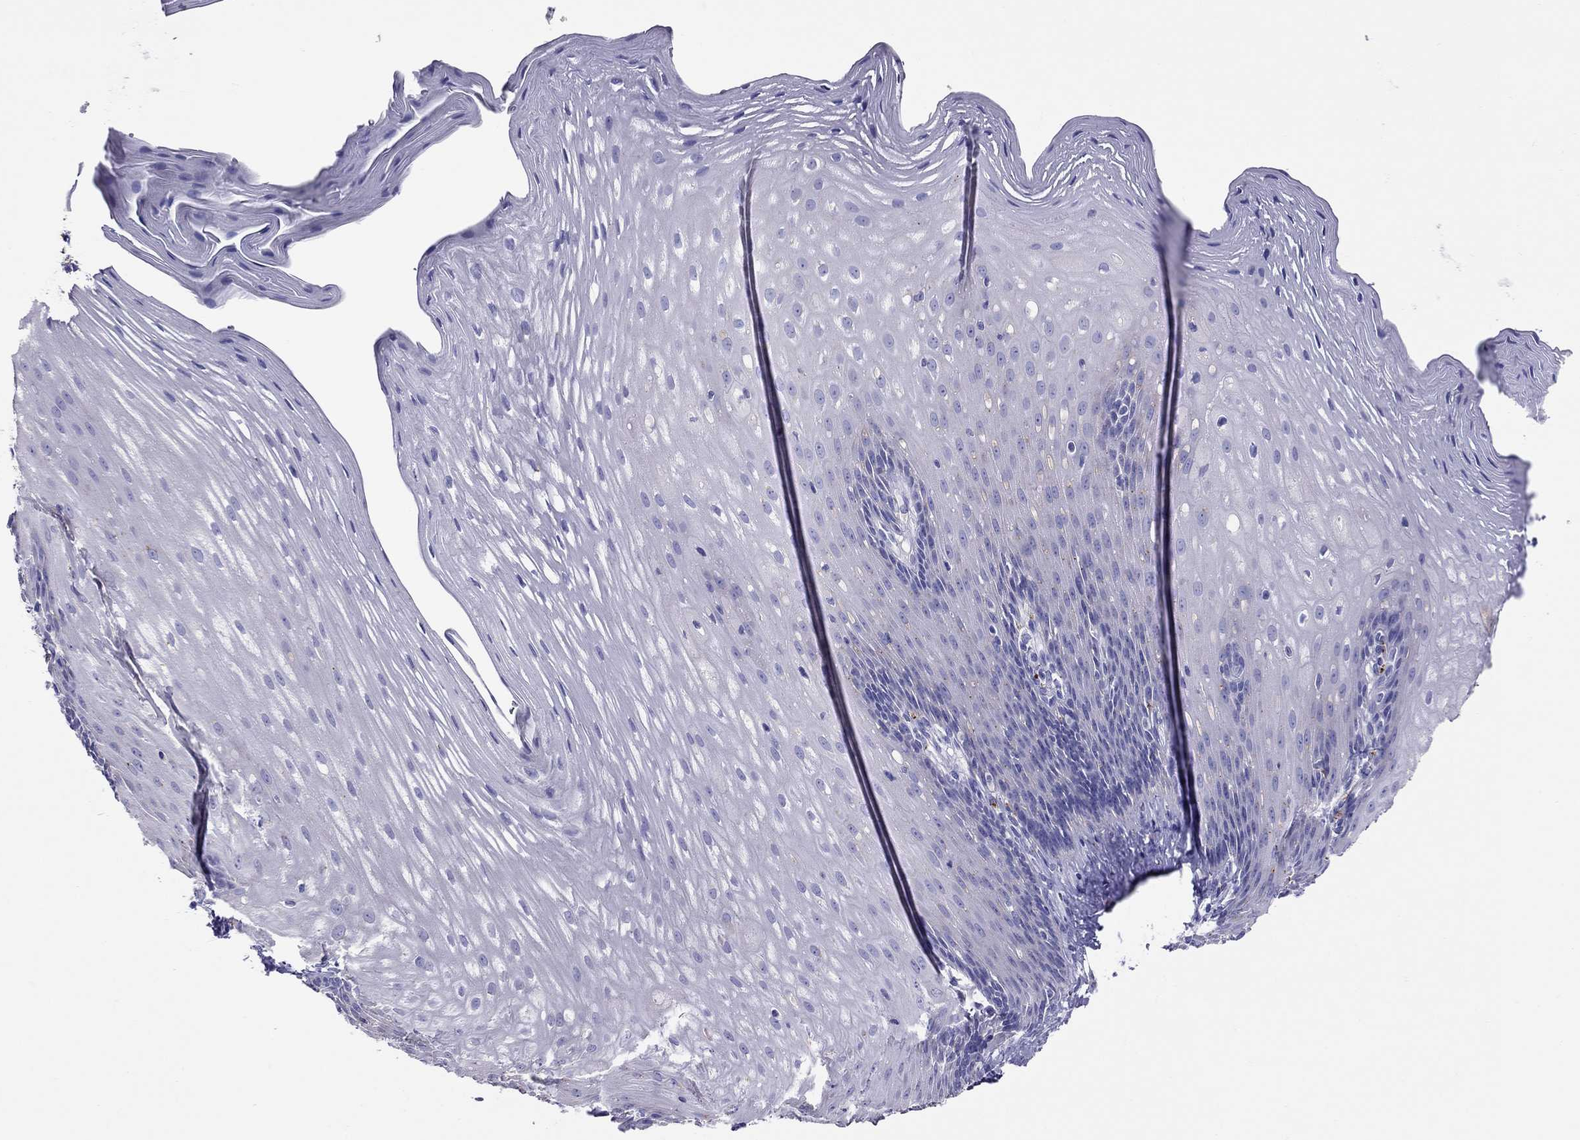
{"staining": {"intensity": "negative", "quantity": "none", "location": "none"}, "tissue": "esophagus", "cell_type": "Squamous epithelial cells", "image_type": "normal", "snomed": [{"axis": "morphology", "description": "Normal tissue, NOS"}, {"axis": "topography", "description": "Esophagus"}], "caption": "This is an immunohistochemistry (IHC) photomicrograph of unremarkable human esophagus. There is no expression in squamous epithelial cells.", "gene": "CLPSL2", "patient": {"sex": "male", "age": 76}}